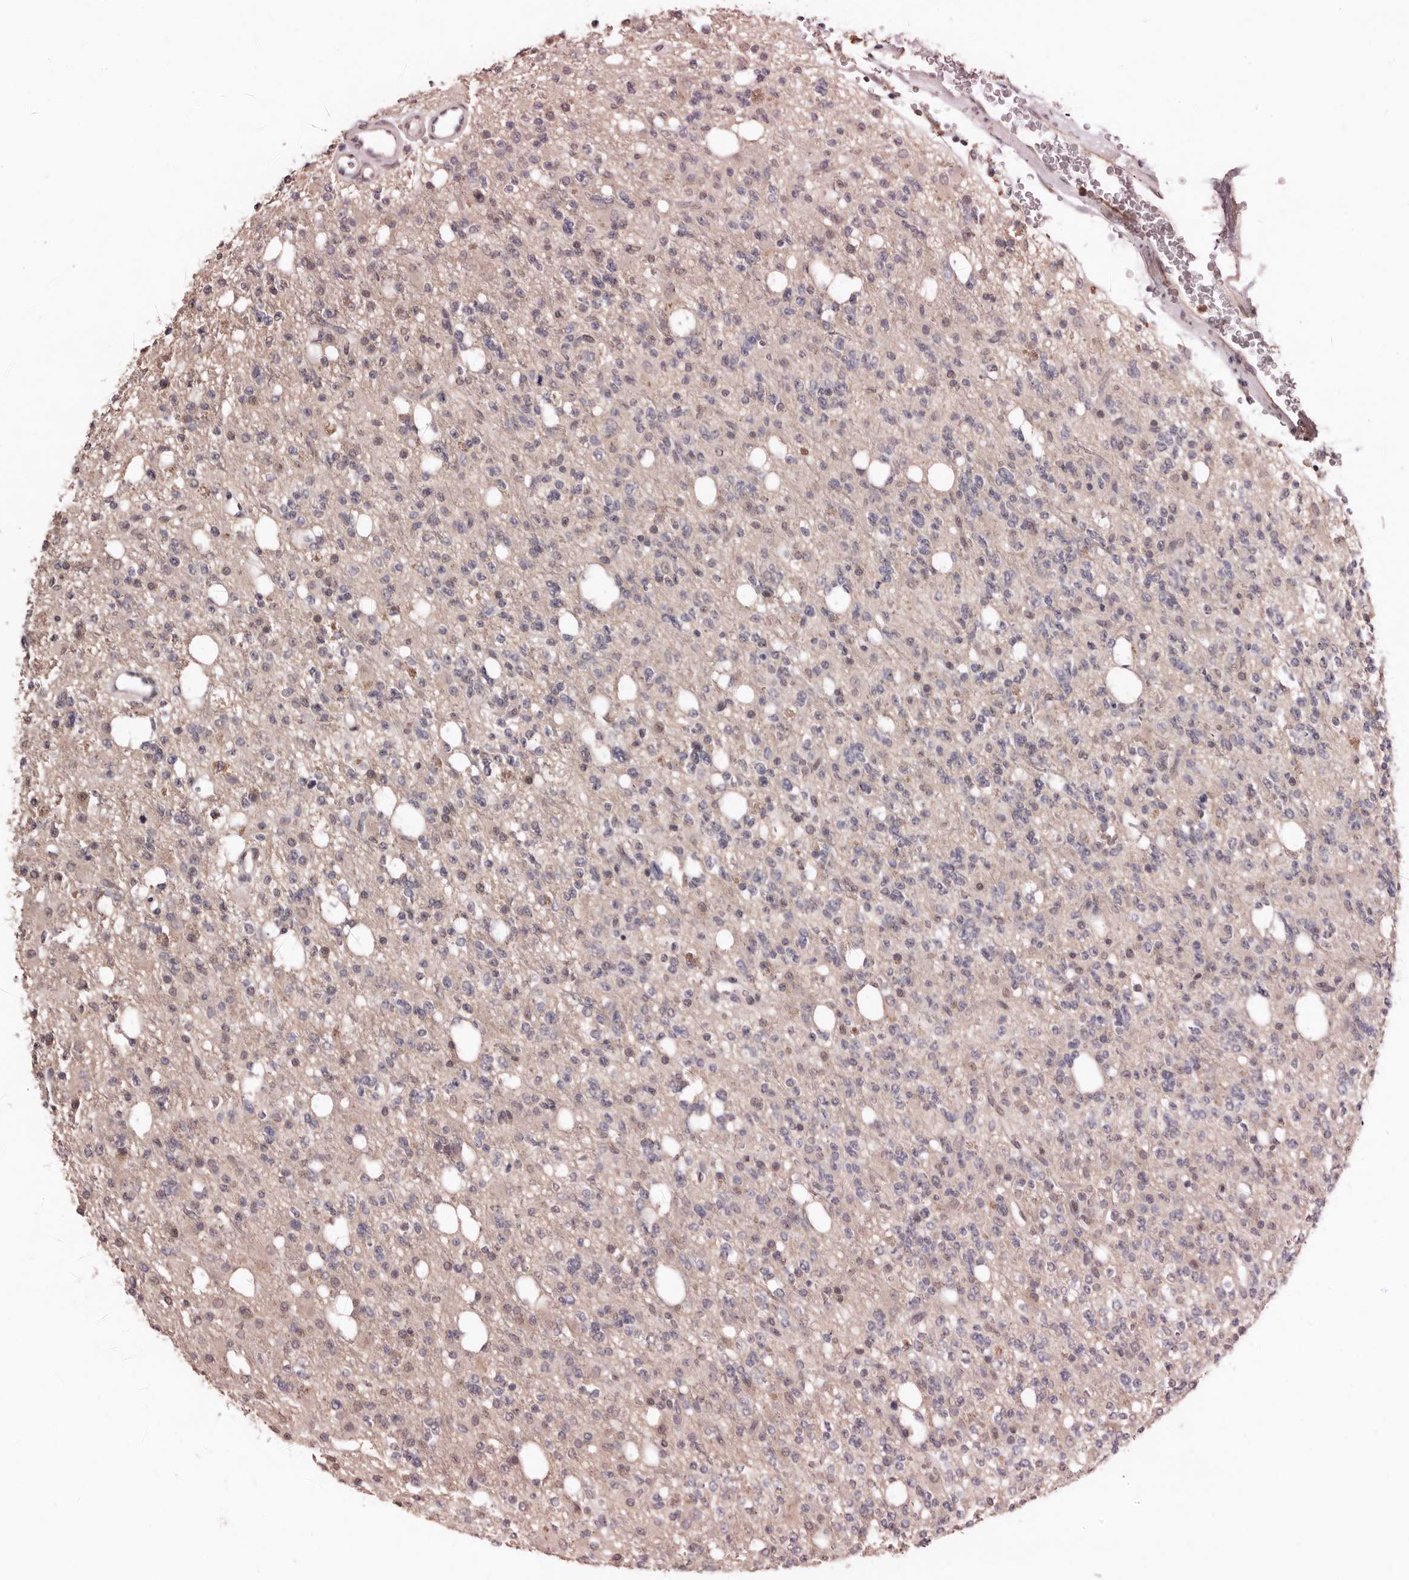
{"staining": {"intensity": "negative", "quantity": "none", "location": "none"}, "tissue": "glioma", "cell_type": "Tumor cells", "image_type": "cancer", "snomed": [{"axis": "morphology", "description": "Glioma, malignant, High grade"}, {"axis": "topography", "description": "Brain"}], "caption": "A photomicrograph of human glioma is negative for staining in tumor cells.", "gene": "SULT1E1", "patient": {"sex": "female", "age": 62}}